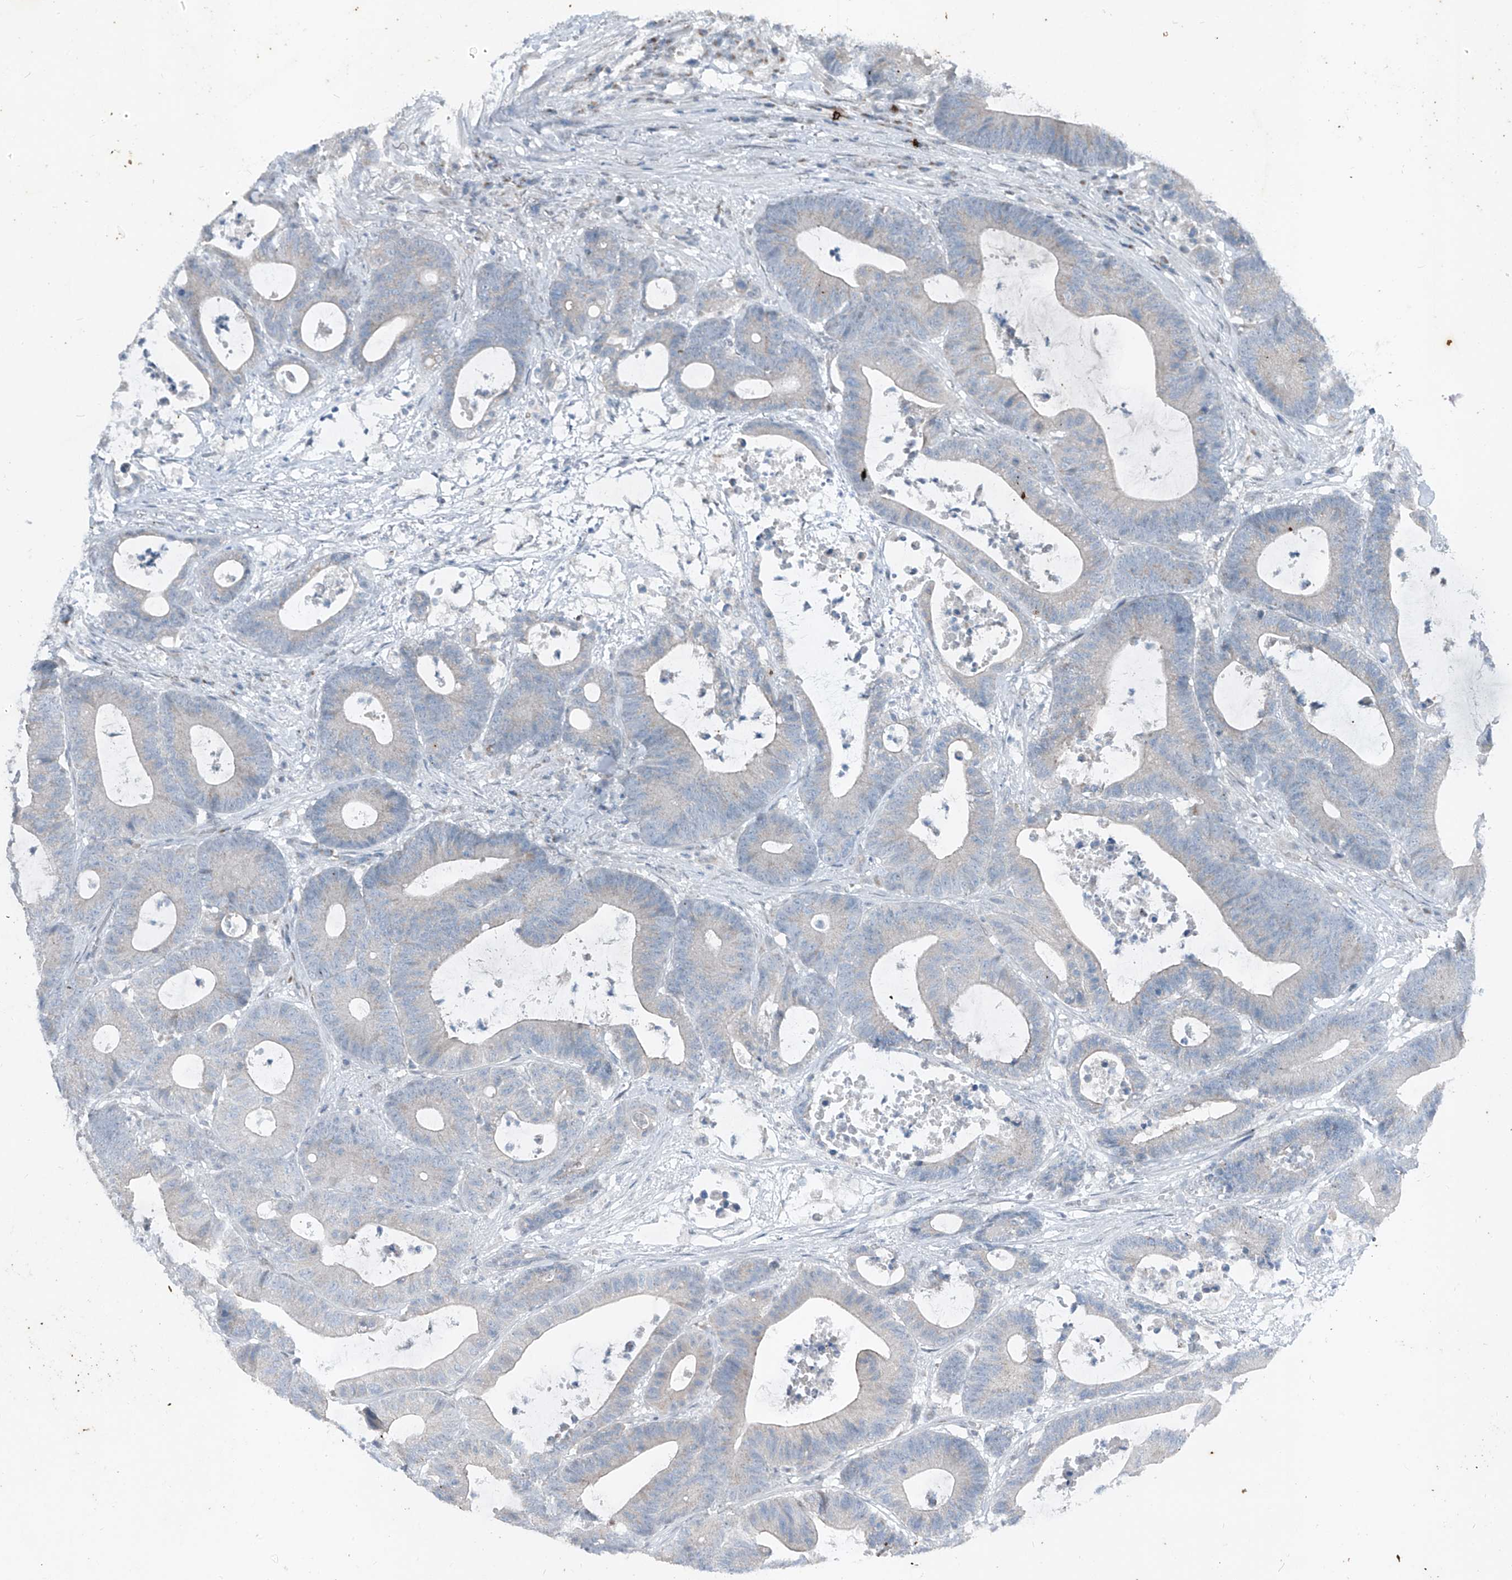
{"staining": {"intensity": "negative", "quantity": "none", "location": "none"}, "tissue": "colorectal cancer", "cell_type": "Tumor cells", "image_type": "cancer", "snomed": [{"axis": "morphology", "description": "Adenocarcinoma, NOS"}, {"axis": "topography", "description": "Colon"}], "caption": "High magnification brightfield microscopy of colorectal adenocarcinoma stained with DAB (brown) and counterstained with hematoxylin (blue): tumor cells show no significant staining. (Brightfield microscopy of DAB IHC at high magnification).", "gene": "DYRK1B", "patient": {"sex": "female", "age": 84}}